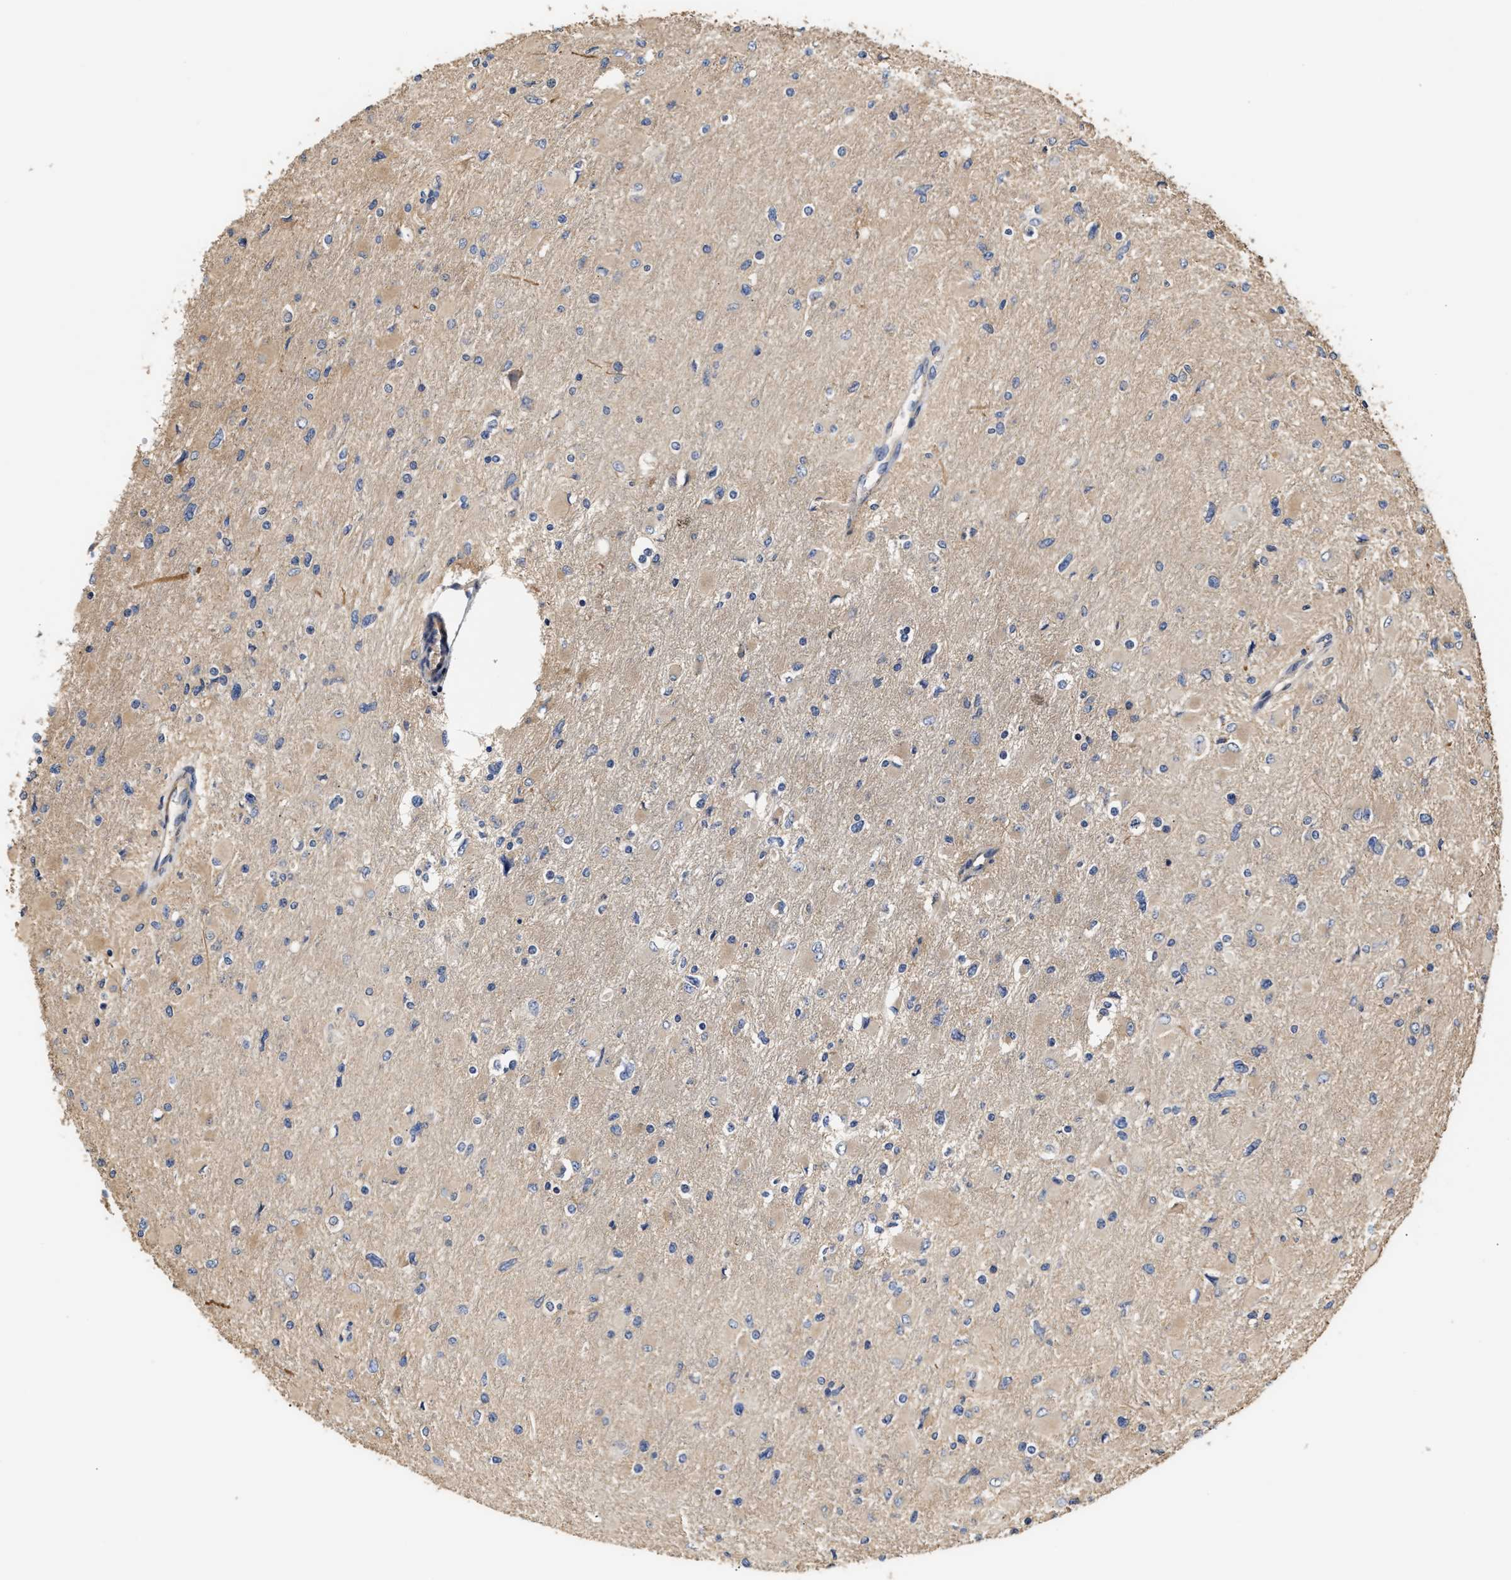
{"staining": {"intensity": "negative", "quantity": "none", "location": "none"}, "tissue": "glioma", "cell_type": "Tumor cells", "image_type": "cancer", "snomed": [{"axis": "morphology", "description": "Glioma, malignant, High grade"}, {"axis": "topography", "description": "Cerebral cortex"}], "caption": "Tumor cells are negative for protein expression in human malignant glioma (high-grade).", "gene": "CLIP2", "patient": {"sex": "female", "age": 36}}